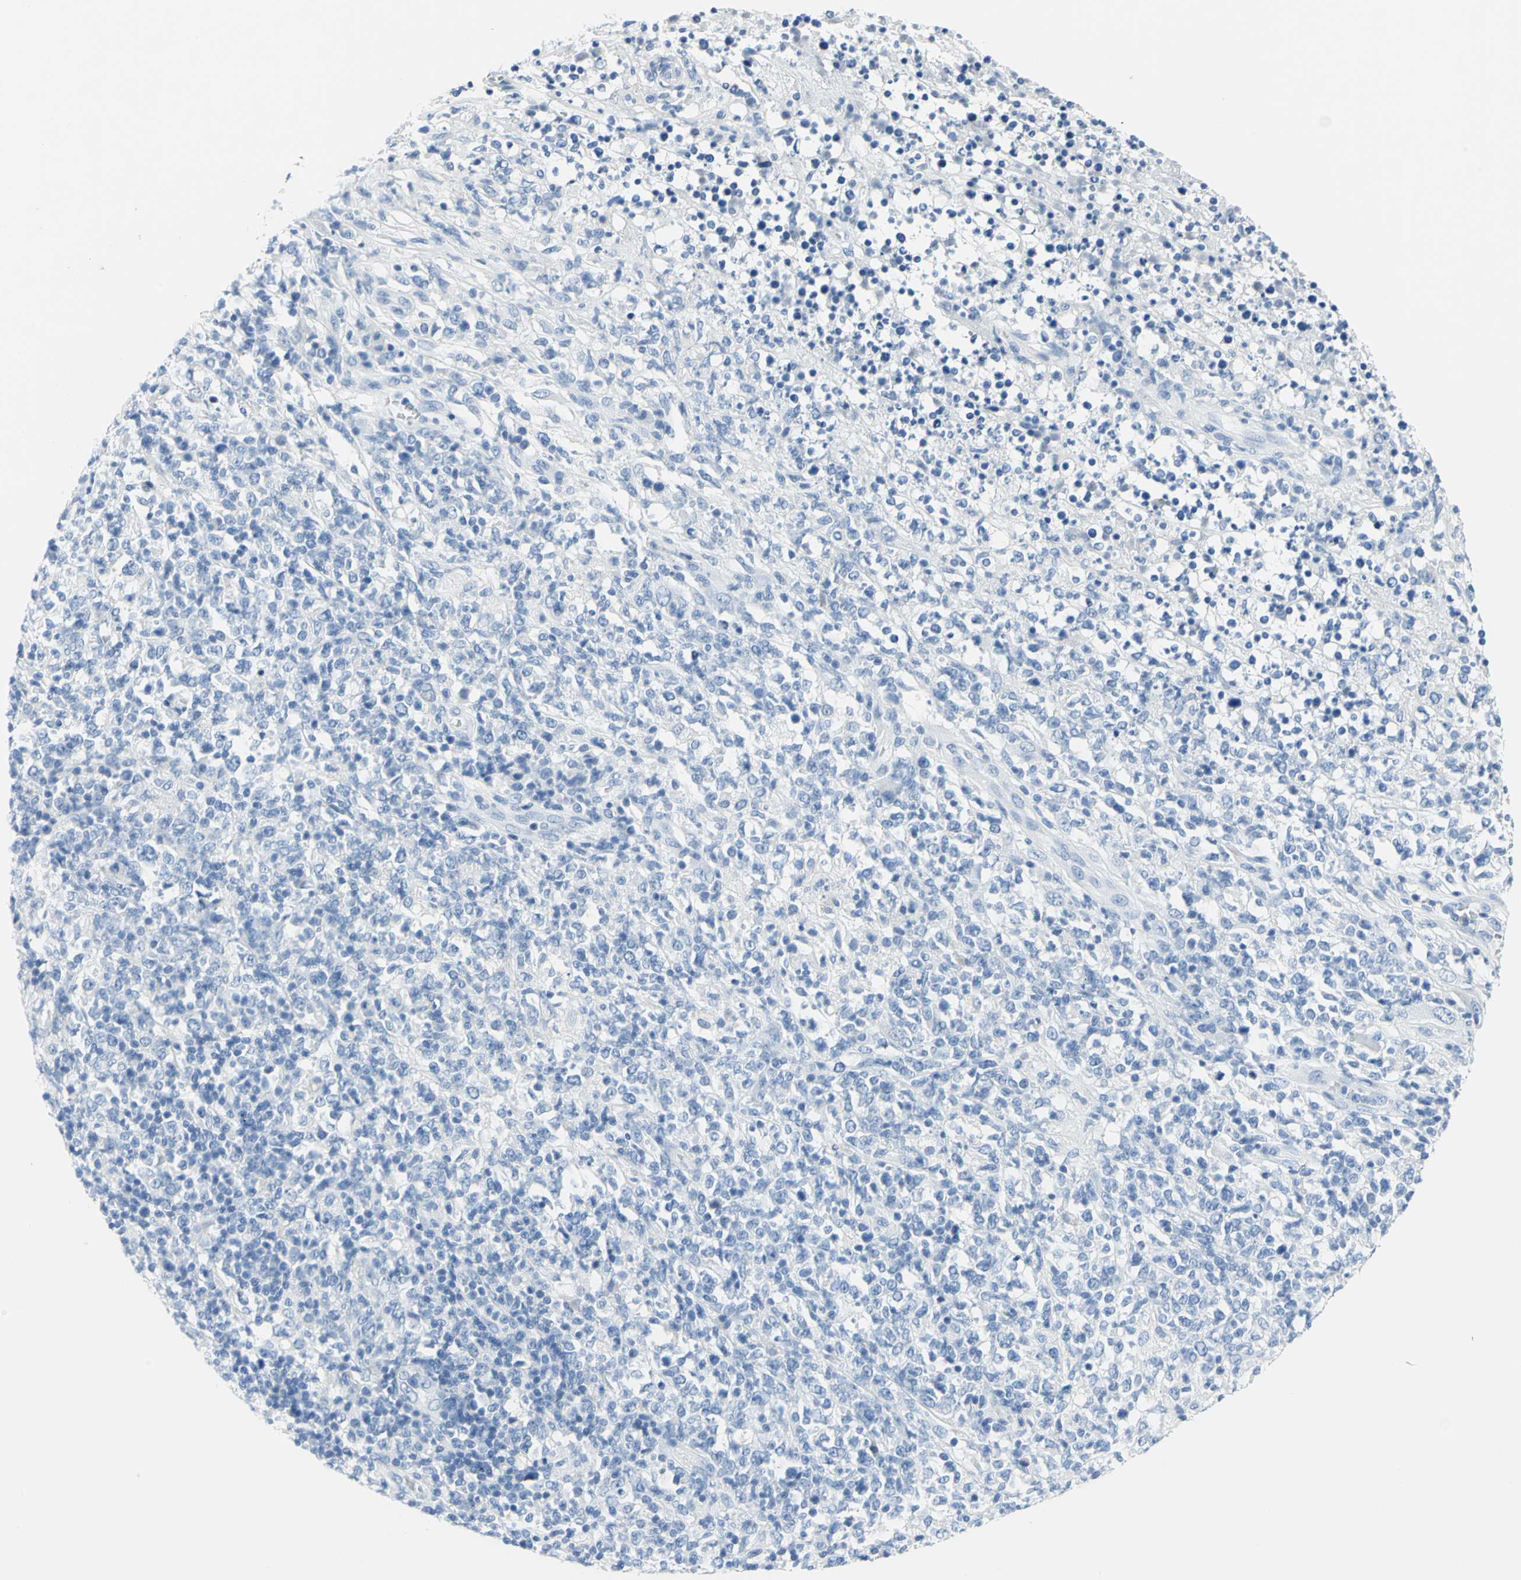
{"staining": {"intensity": "negative", "quantity": "none", "location": "none"}, "tissue": "lymphoma", "cell_type": "Tumor cells", "image_type": "cancer", "snomed": [{"axis": "morphology", "description": "Malignant lymphoma, non-Hodgkin's type, High grade"}, {"axis": "topography", "description": "Lymph node"}], "caption": "The photomicrograph demonstrates no significant staining in tumor cells of malignant lymphoma, non-Hodgkin's type (high-grade).", "gene": "SFN", "patient": {"sex": "female", "age": 84}}